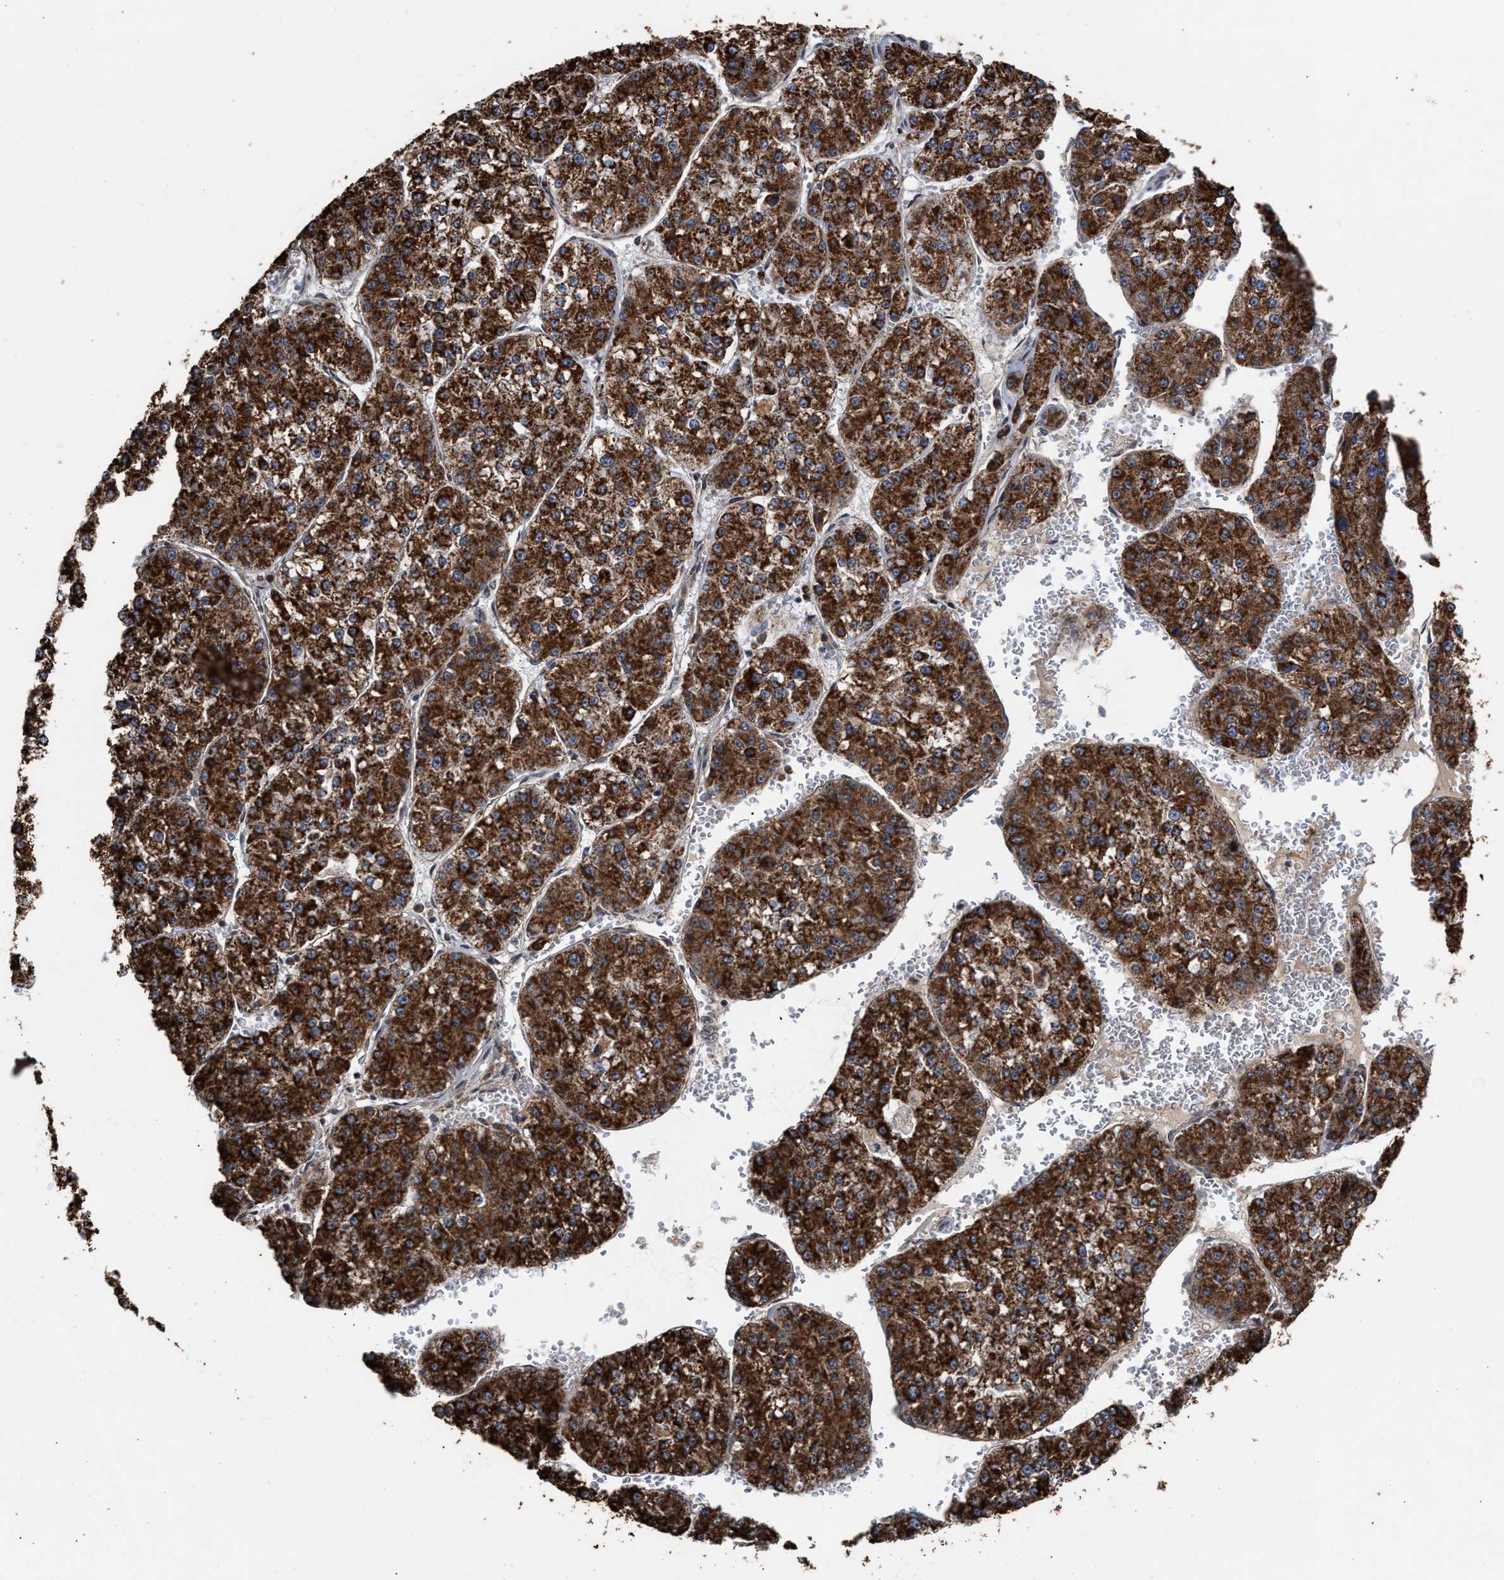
{"staining": {"intensity": "strong", "quantity": ">75%", "location": "cytoplasmic/membranous"}, "tissue": "liver cancer", "cell_type": "Tumor cells", "image_type": "cancer", "snomed": [{"axis": "morphology", "description": "Carcinoma, Hepatocellular, NOS"}, {"axis": "topography", "description": "Liver"}], "caption": "A photomicrograph of liver cancer (hepatocellular carcinoma) stained for a protein displays strong cytoplasmic/membranous brown staining in tumor cells.", "gene": "EXOSC2", "patient": {"sex": "female", "age": 73}}